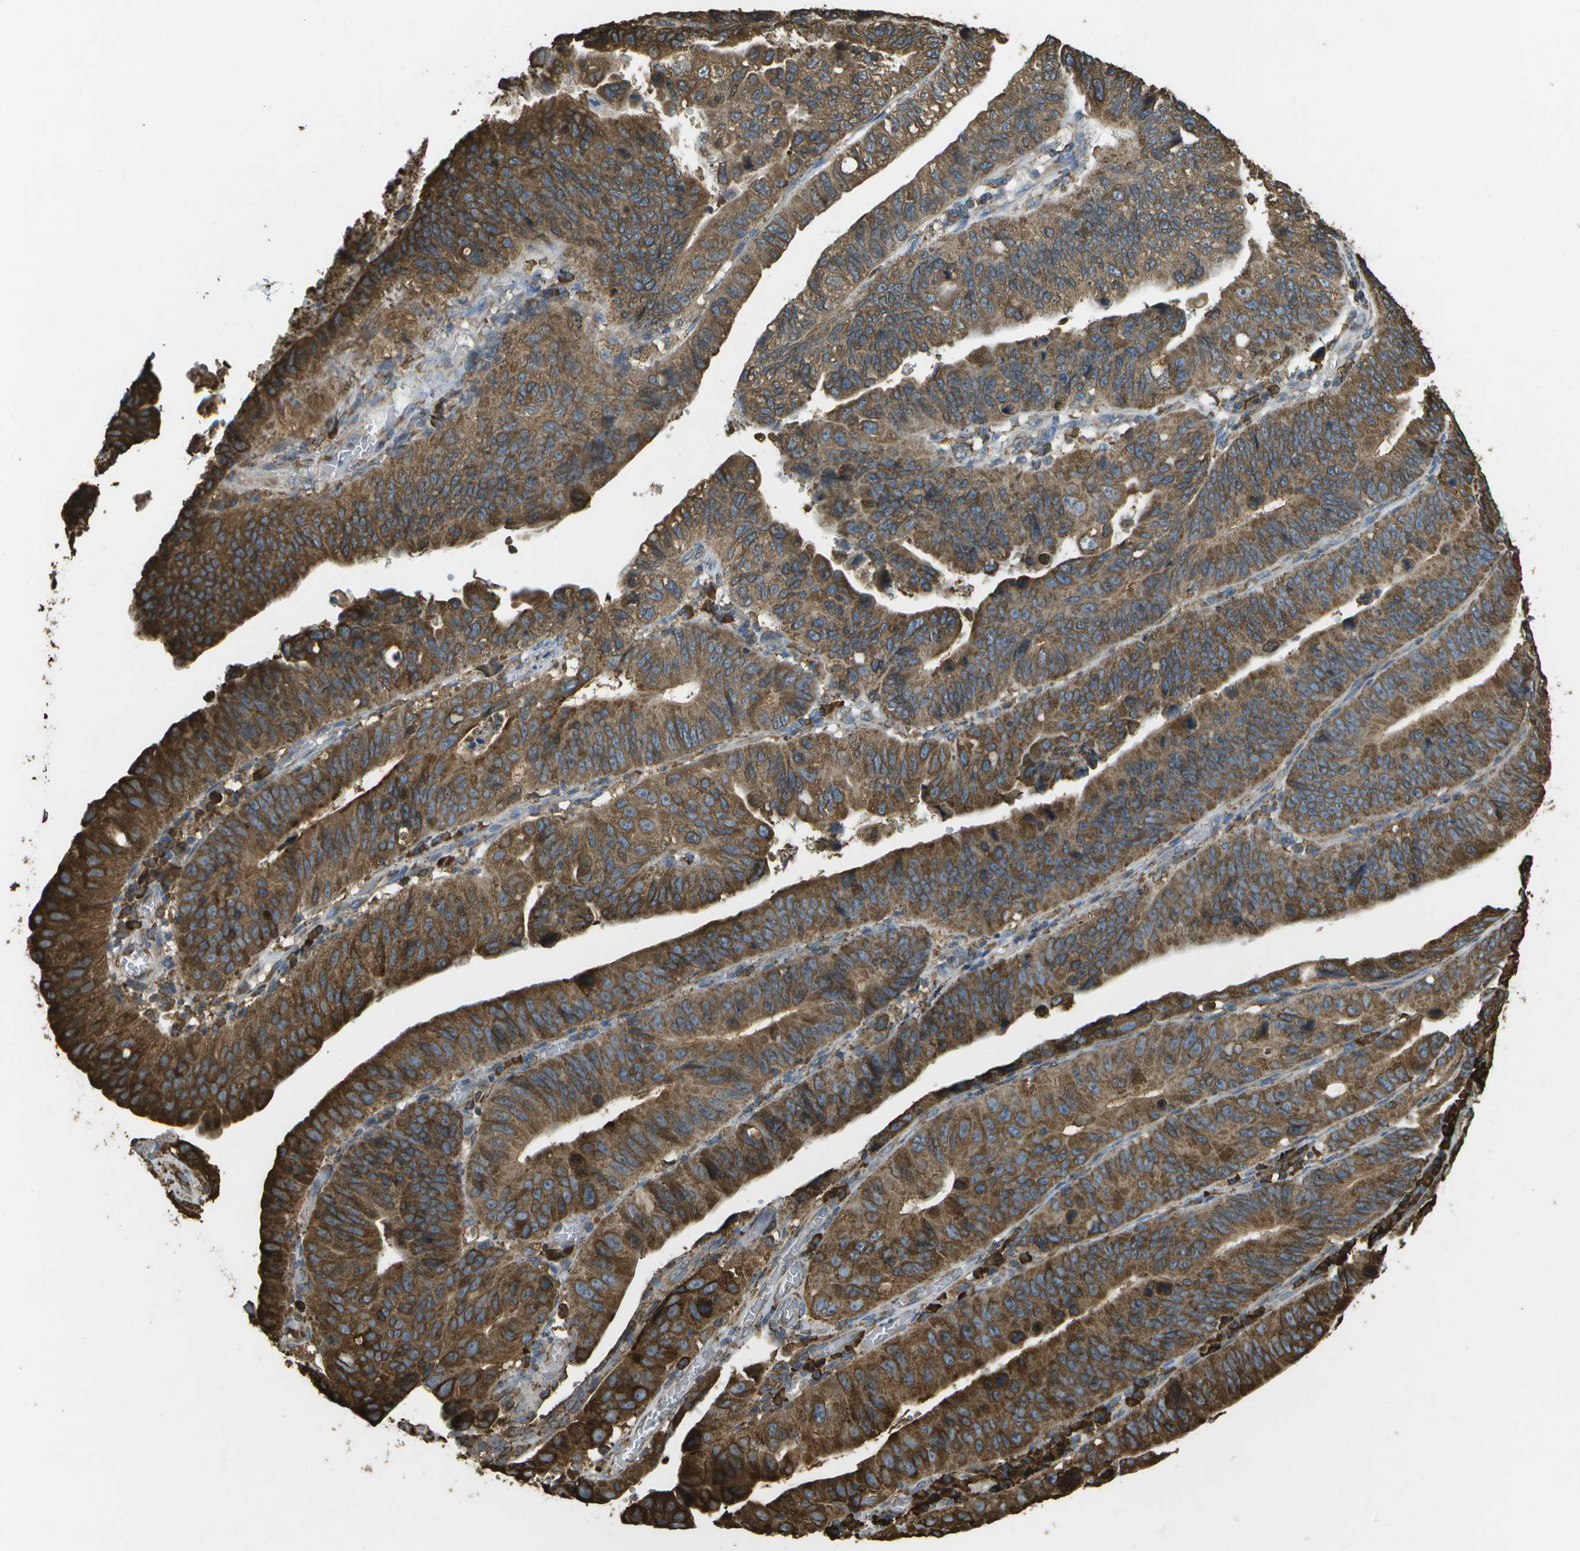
{"staining": {"intensity": "strong", "quantity": ">75%", "location": "cytoplasmic/membranous"}, "tissue": "stomach cancer", "cell_type": "Tumor cells", "image_type": "cancer", "snomed": [{"axis": "morphology", "description": "Adenocarcinoma, NOS"}, {"axis": "topography", "description": "Stomach"}], "caption": "Tumor cells display high levels of strong cytoplasmic/membranous positivity in about >75% of cells in human adenocarcinoma (stomach). The protein of interest is stained brown, and the nuclei are stained in blue (DAB (3,3'-diaminobenzidine) IHC with brightfield microscopy, high magnification).", "gene": "PDIA4", "patient": {"sex": "male", "age": 59}}